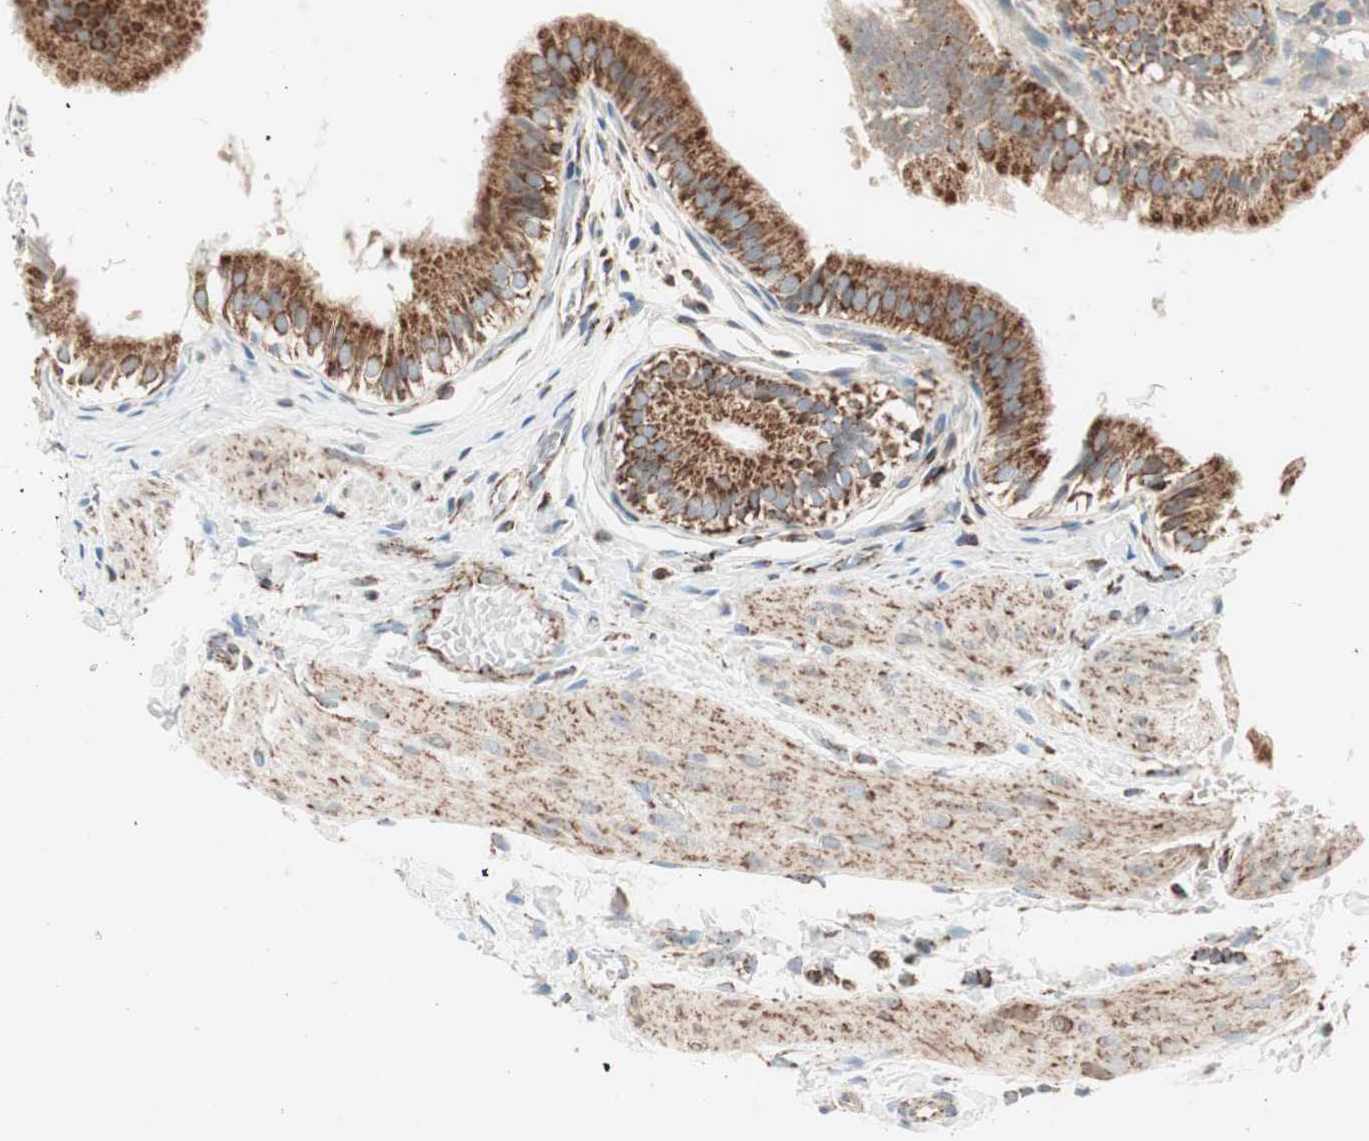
{"staining": {"intensity": "strong", "quantity": ">75%", "location": "cytoplasmic/membranous"}, "tissue": "gallbladder", "cell_type": "Glandular cells", "image_type": "normal", "snomed": [{"axis": "morphology", "description": "Normal tissue, NOS"}, {"axis": "topography", "description": "Gallbladder"}], "caption": "Glandular cells exhibit high levels of strong cytoplasmic/membranous staining in about >75% of cells in benign gallbladder.", "gene": "TOMM20", "patient": {"sex": "female", "age": 26}}